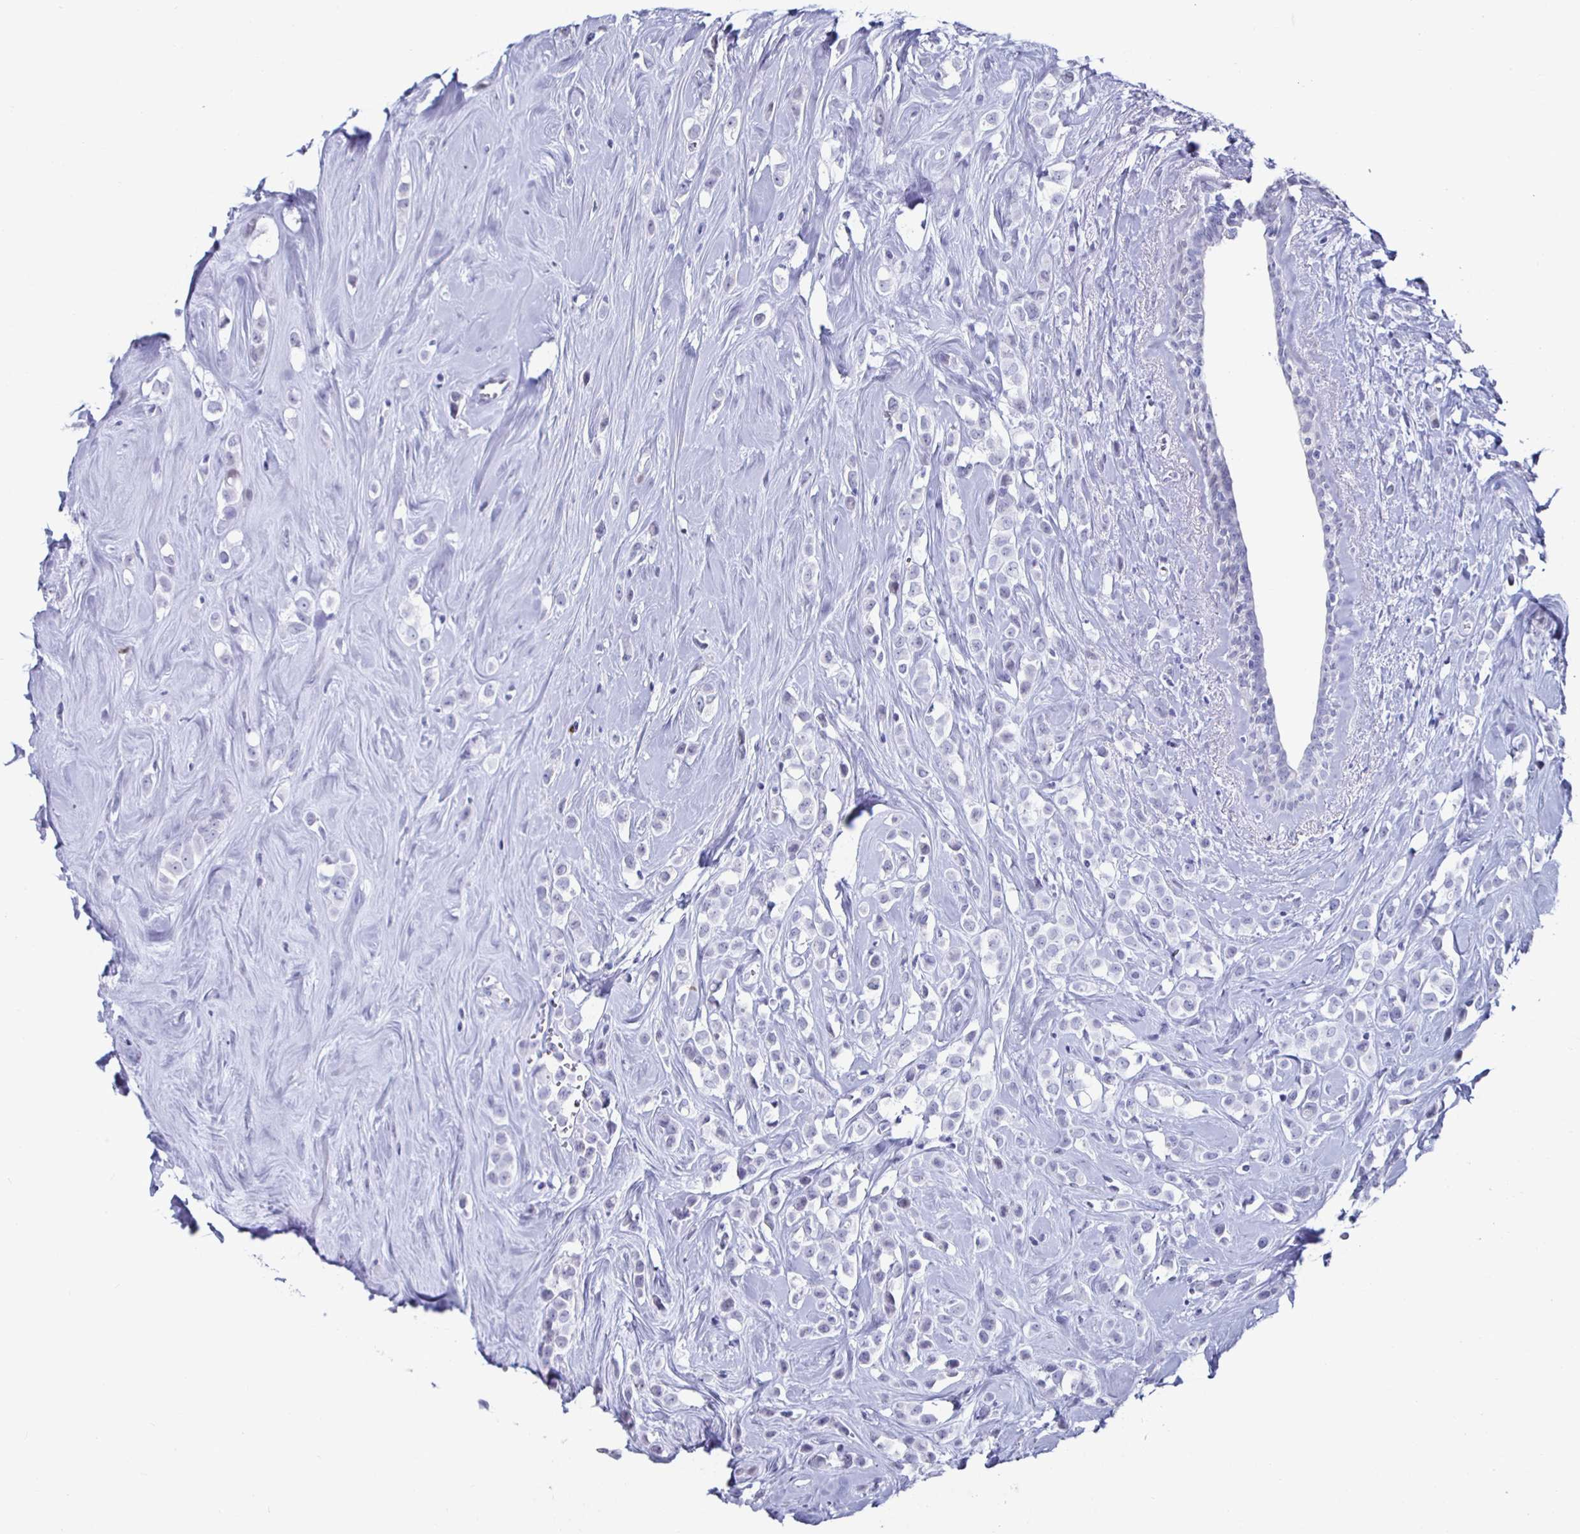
{"staining": {"intensity": "negative", "quantity": "none", "location": "none"}, "tissue": "breast cancer", "cell_type": "Tumor cells", "image_type": "cancer", "snomed": [{"axis": "morphology", "description": "Duct carcinoma"}, {"axis": "topography", "description": "Breast"}], "caption": "High magnification brightfield microscopy of breast cancer stained with DAB (brown) and counterstained with hematoxylin (blue): tumor cells show no significant expression. (DAB IHC visualized using brightfield microscopy, high magnification).", "gene": "KRT4", "patient": {"sex": "female", "age": 80}}